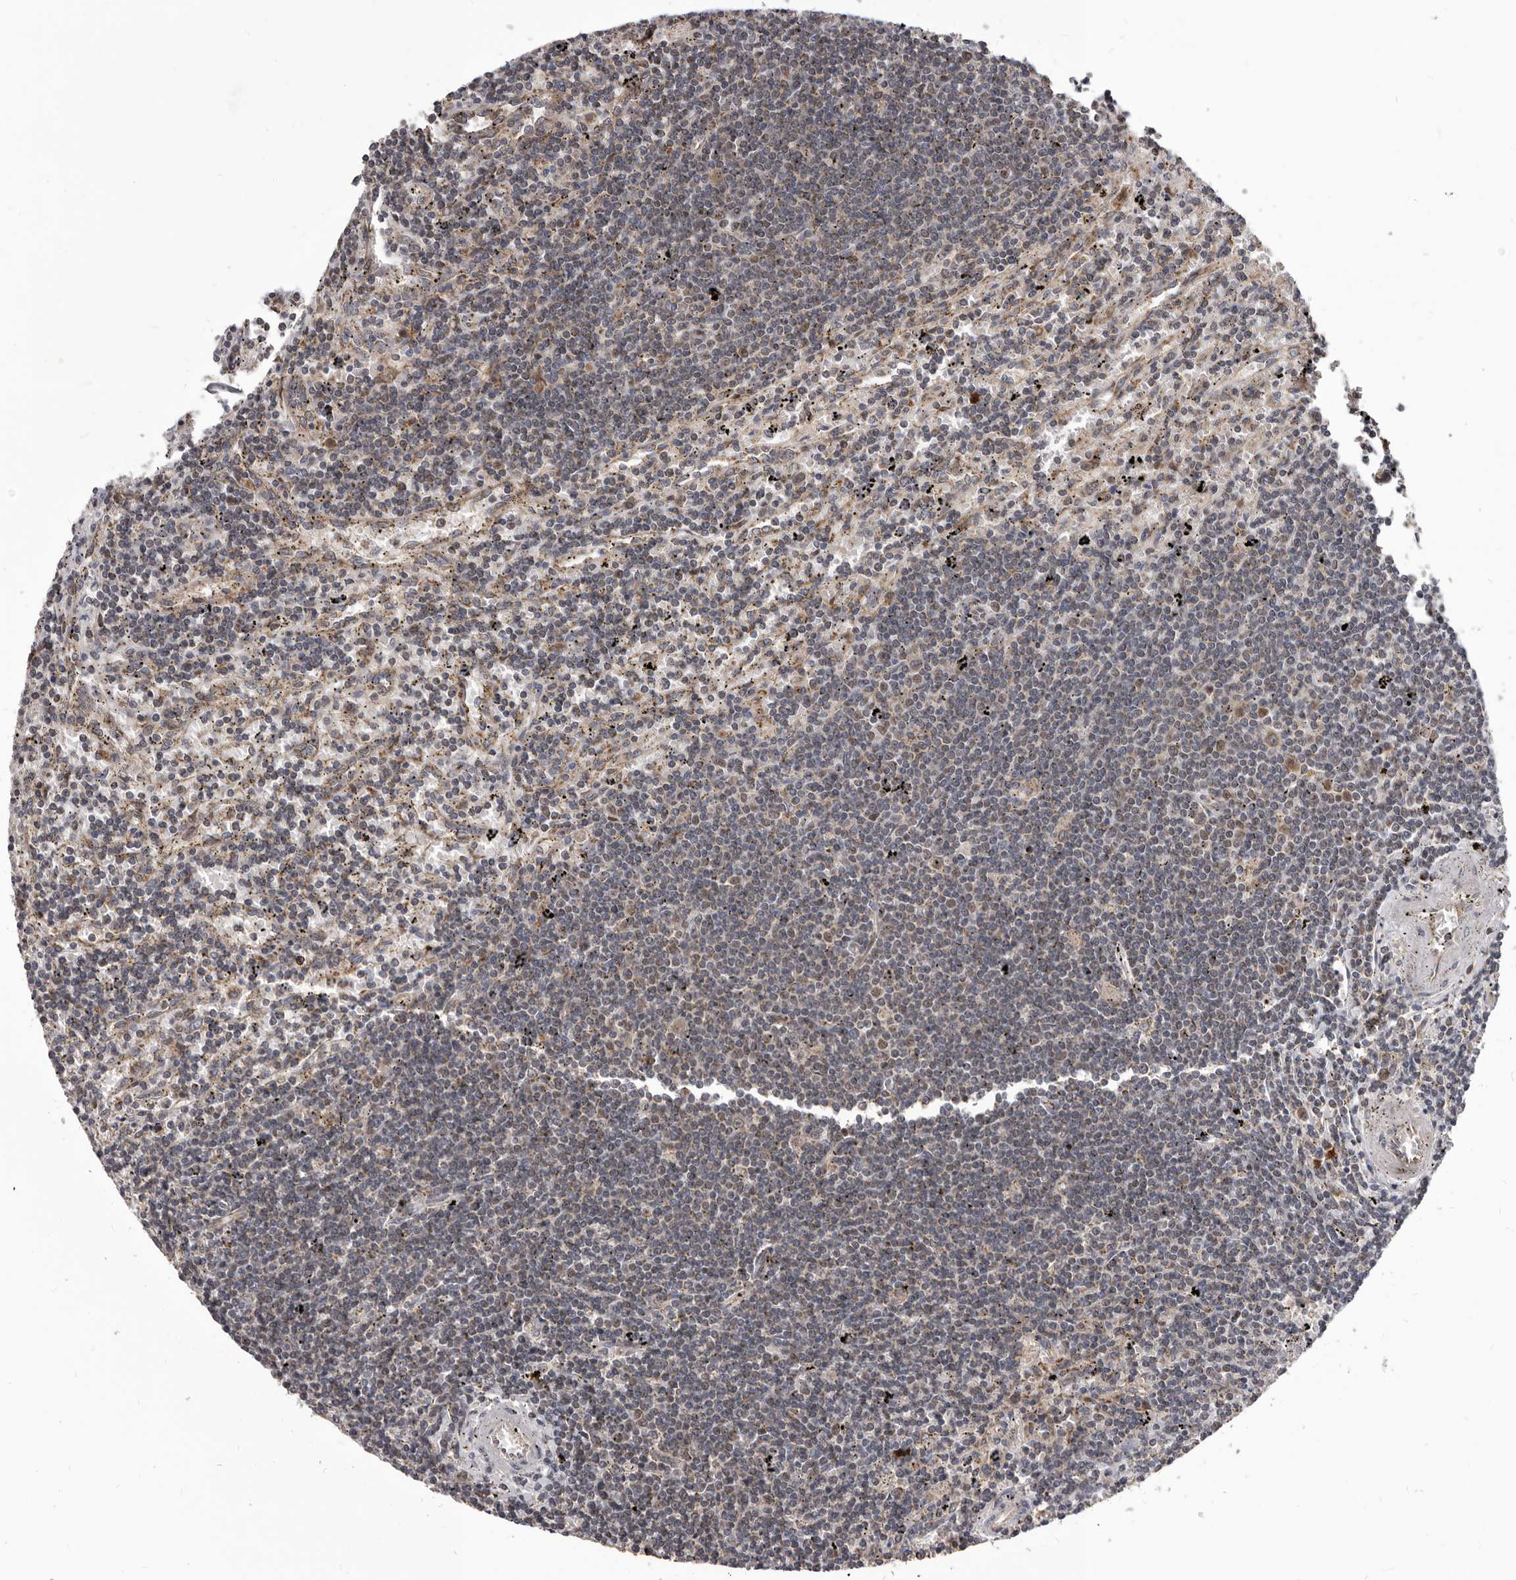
{"staining": {"intensity": "weak", "quantity": "<25%", "location": "cytoplasmic/membranous"}, "tissue": "lymphoma", "cell_type": "Tumor cells", "image_type": "cancer", "snomed": [{"axis": "morphology", "description": "Malignant lymphoma, non-Hodgkin's type, Low grade"}, {"axis": "topography", "description": "Spleen"}], "caption": "DAB immunohistochemical staining of lymphoma displays no significant positivity in tumor cells. Nuclei are stained in blue.", "gene": "MAP3K14", "patient": {"sex": "male", "age": 76}}